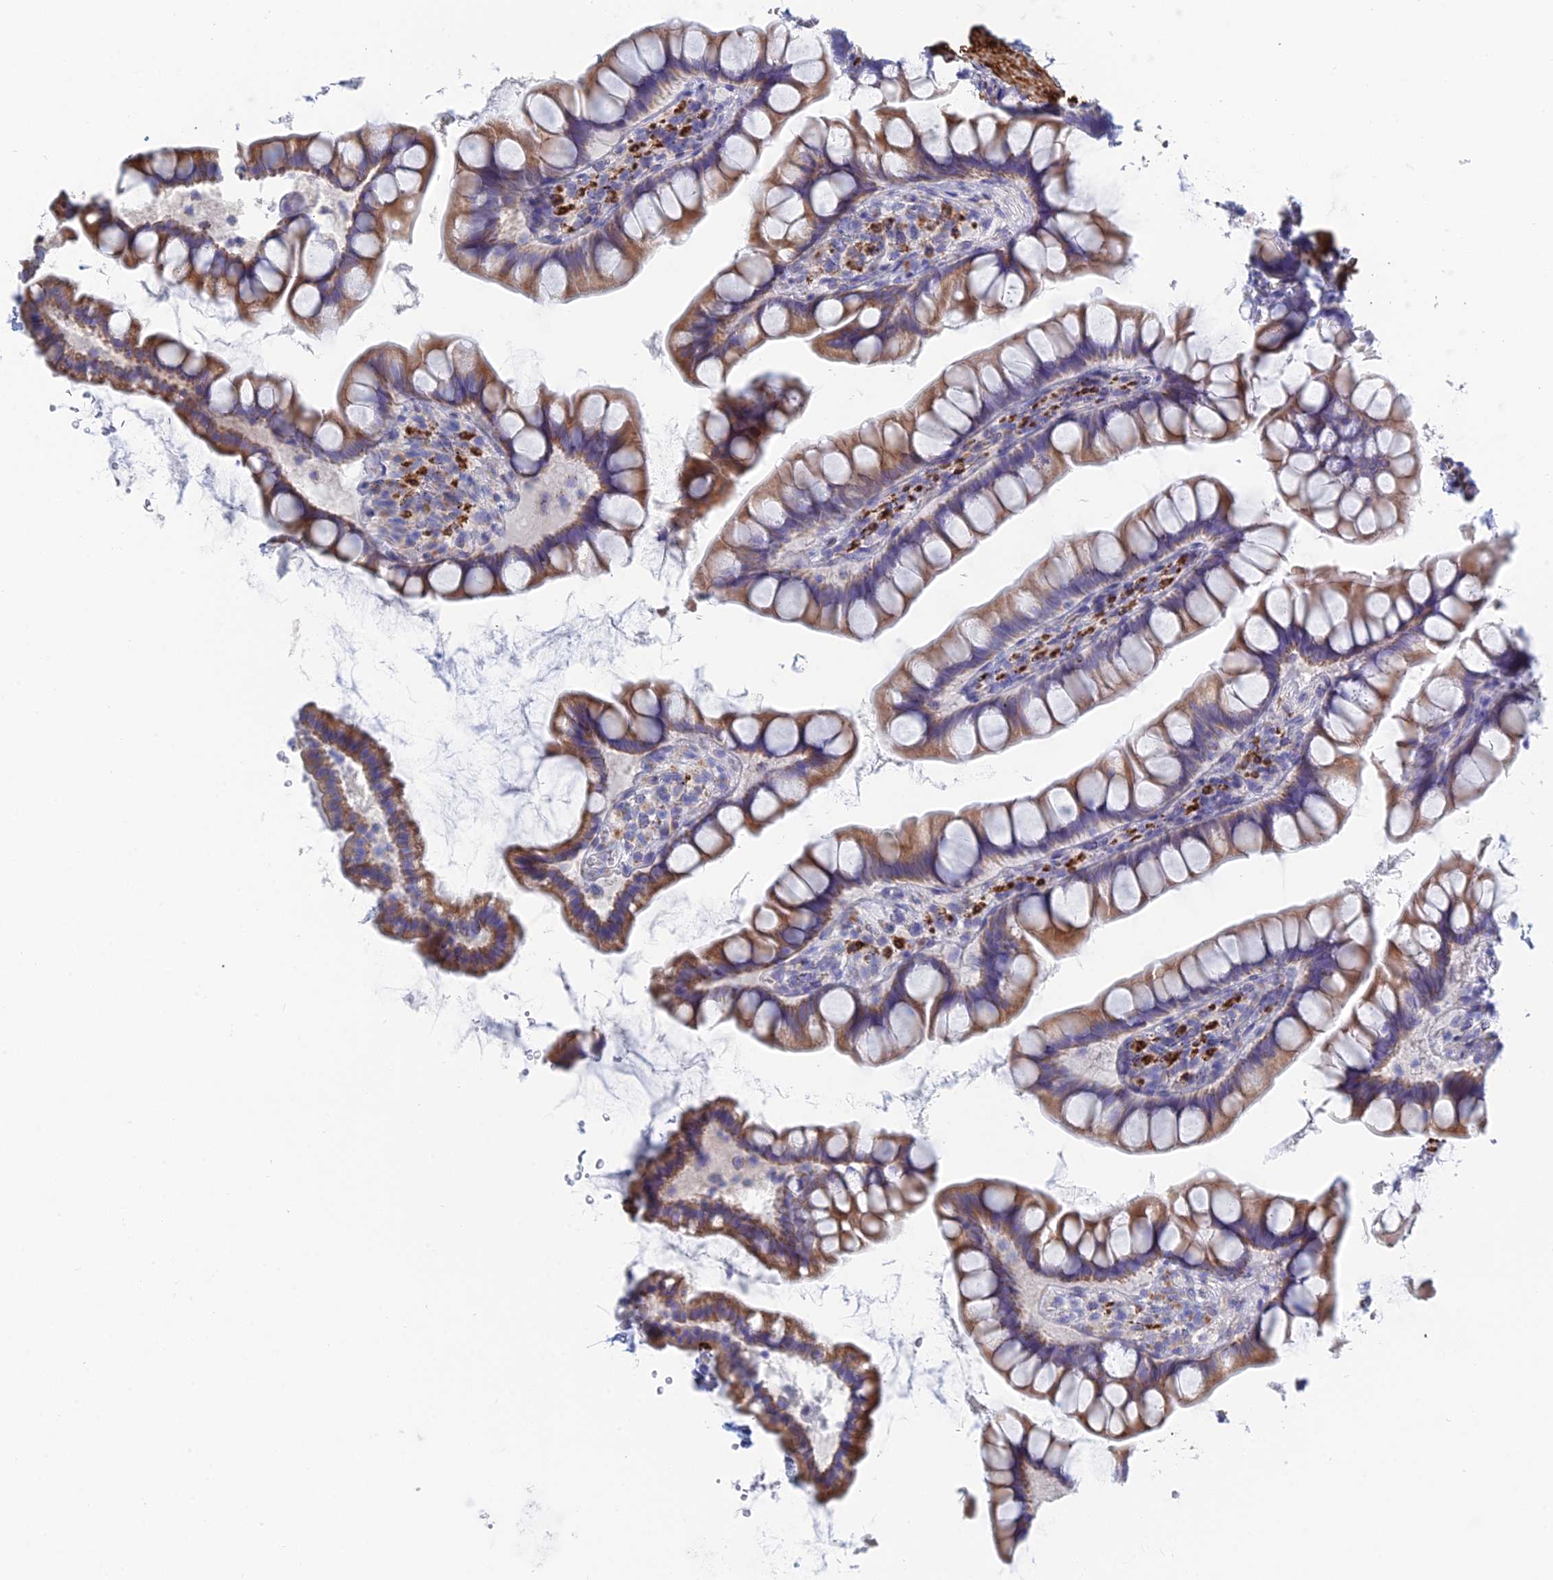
{"staining": {"intensity": "moderate", "quantity": ">75%", "location": "cytoplasmic/membranous"}, "tissue": "small intestine", "cell_type": "Glandular cells", "image_type": "normal", "snomed": [{"axis": "morphology", "description": "Normal tissue, NOS"}, {"axis": "topography", "description": "Small intestine"}], "caption": "The photomicrograph demonstrates staining of normal small intestine, revealing moderate cytoplasmic/membranous protein staining (brown color) within glandular cells.", "gene": "PCDHA8", "patient": {"sex": "male", "age": 70}}